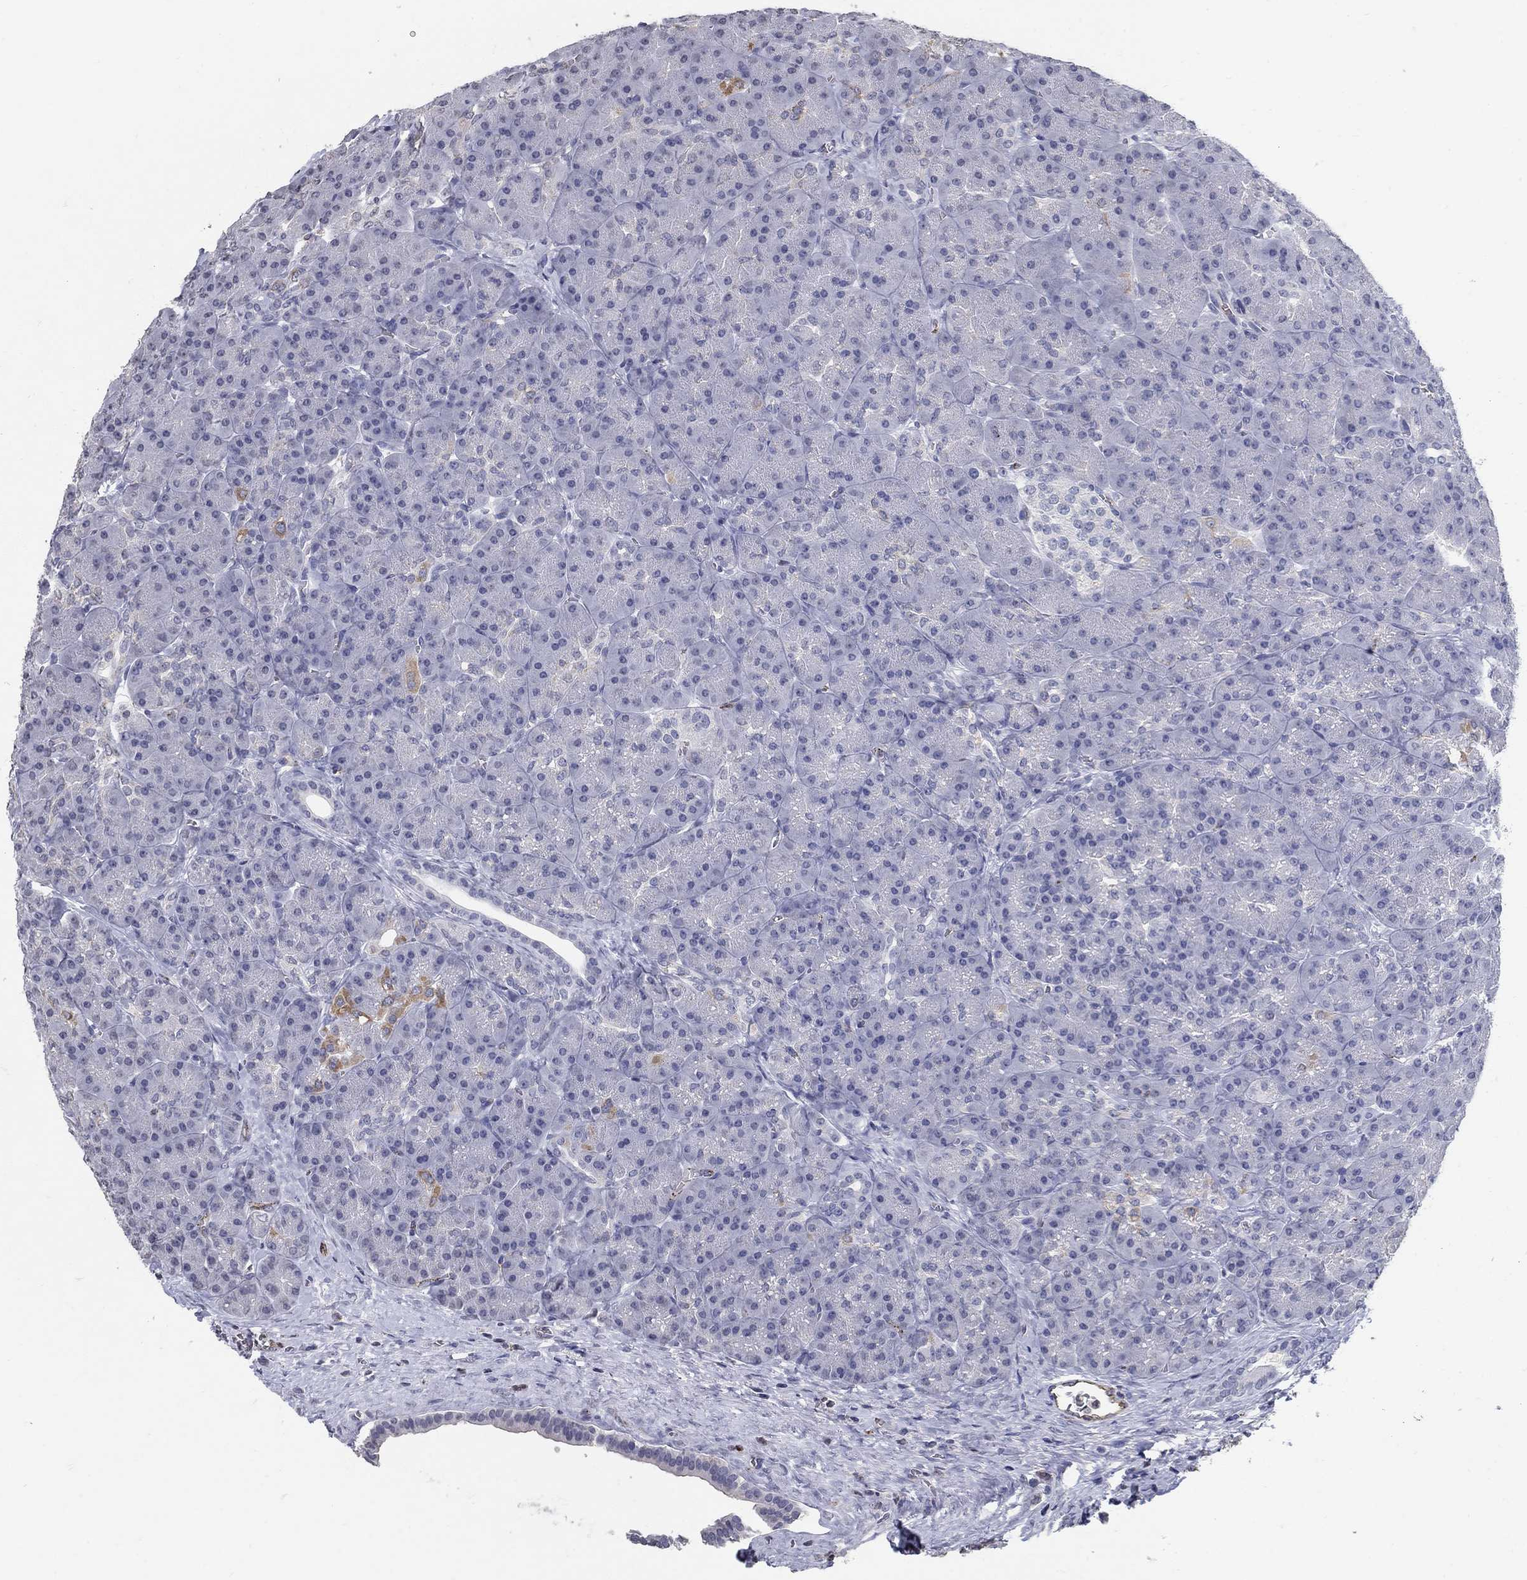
{"staining": {"intensity": "moderate", "quantity": "<25%", "location": "cytoplasmic/membranous"}, "tissue": "pancreas", "cell_type": "Exocrine glandular cells", "image_type": "normal", "snomed": [{"axis": "morphology", "description": "Normal tissue, NOS"}, {"axis": "topography", "description": "Pancreas"}], "caption": "A brown stain shows moderate cytoplasmic/membranous staining of a protein in exocrine glandular cells of normal human pancreas.", "gene": "TINAG", "patient": {"sex": "male", "age": 57}}